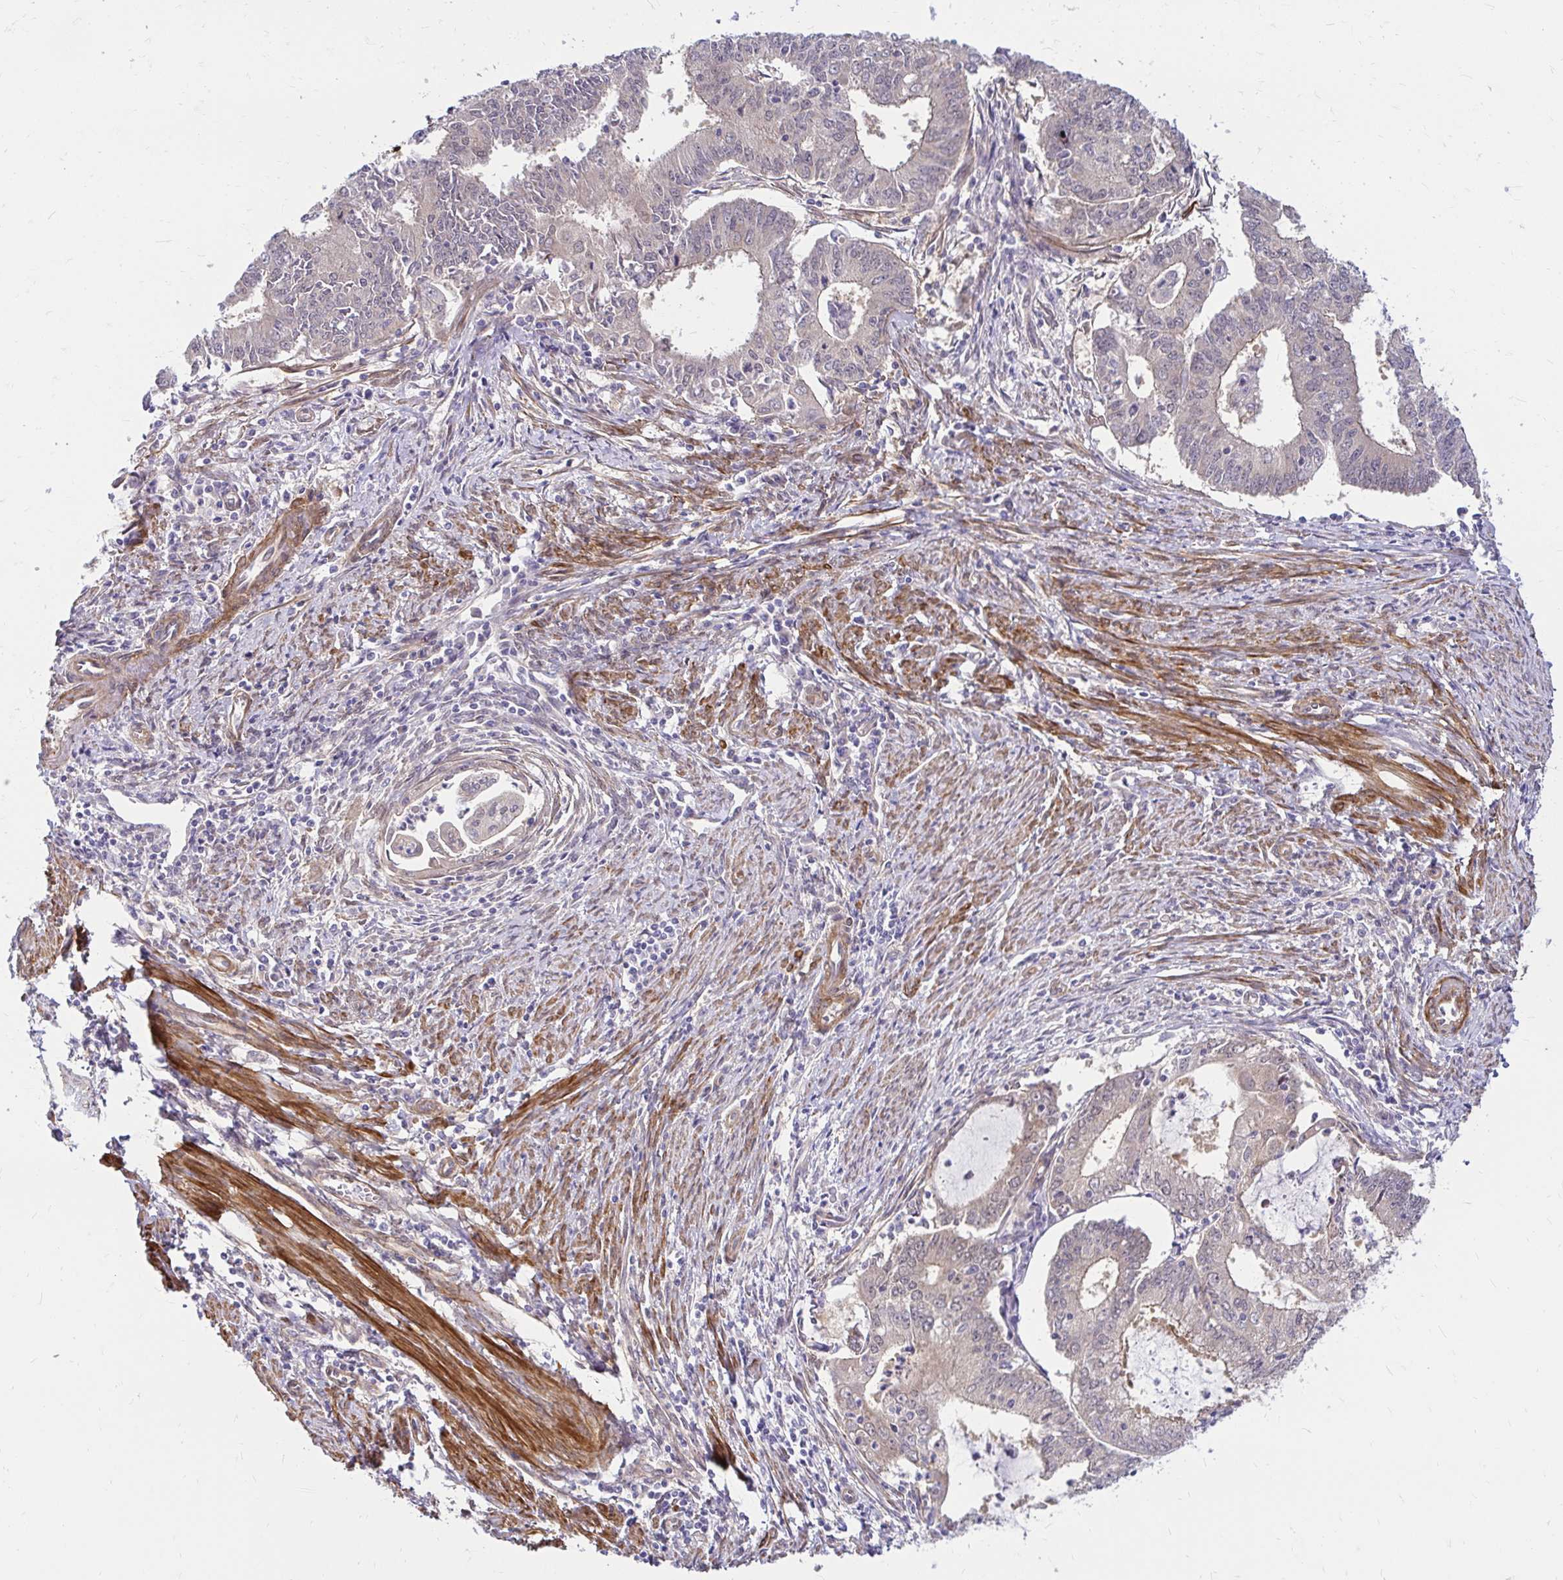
{"staining": {"intensity": "weak", "quantity": "<25%", "location": "cytoplasmic/membranous"}, "tissue": "endometrial cancer", "cell_type": "Tumor cells", "image_type": "cancer", "snomed": [{"axis": "morphology", "description": "Adenocarcinoma, NOS"}, {"axis": "topography", "description": "Endometrium"}], "caption": "DAB (3,3'-diaminobenzidine) immunohistochemical staining of endometrial adenocarcinoma exhibits no significant expression in tumor cells.", "gene": "YAP1", "patient": {"sex": "female", "age": 61}}